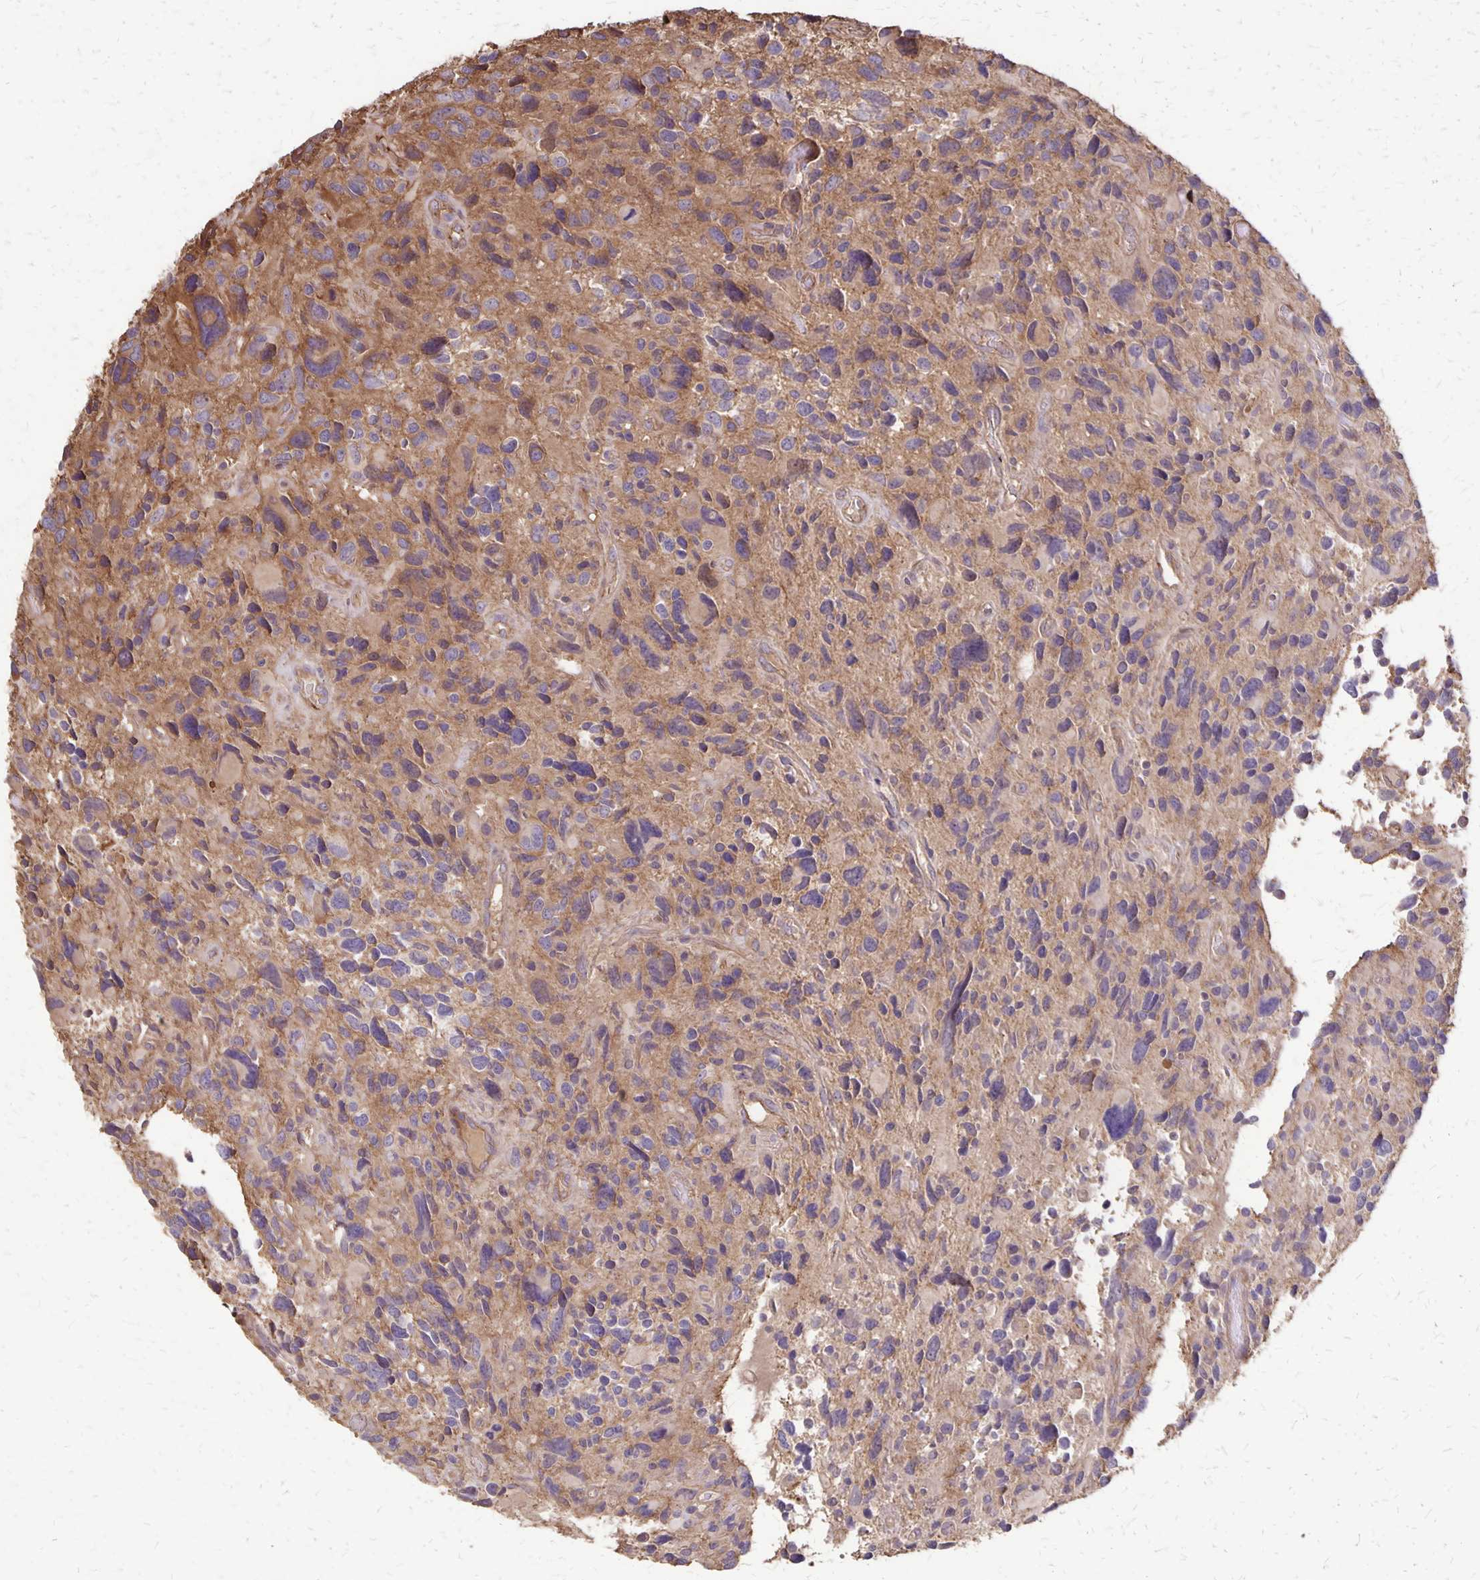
{"staining": {"intensity": "weak", "quantity": ">75%", "location": "cytoplasmic/membranous"}, "tissue": "glioma", "cell_type": "Tumor cells", "image_type": "cancer", "snomed": [{"axis": "morphology", "description": "Glioma, malignant, High grade"}, {"axis": "topography", "description": "Brain"}], "caption": "The photomicrograph demonstrates staining of glioma, revealing weak cytoplasmic/membranous protein expression (brown color) within tumor cells. The staining was performed using DAB to visualize the protein expression in brown, while the nuclei were stained in blue with hematoxylin (Magnification: 20x).", "gene": "PROM2", "patient": {"sex": "male", "age": 46}}